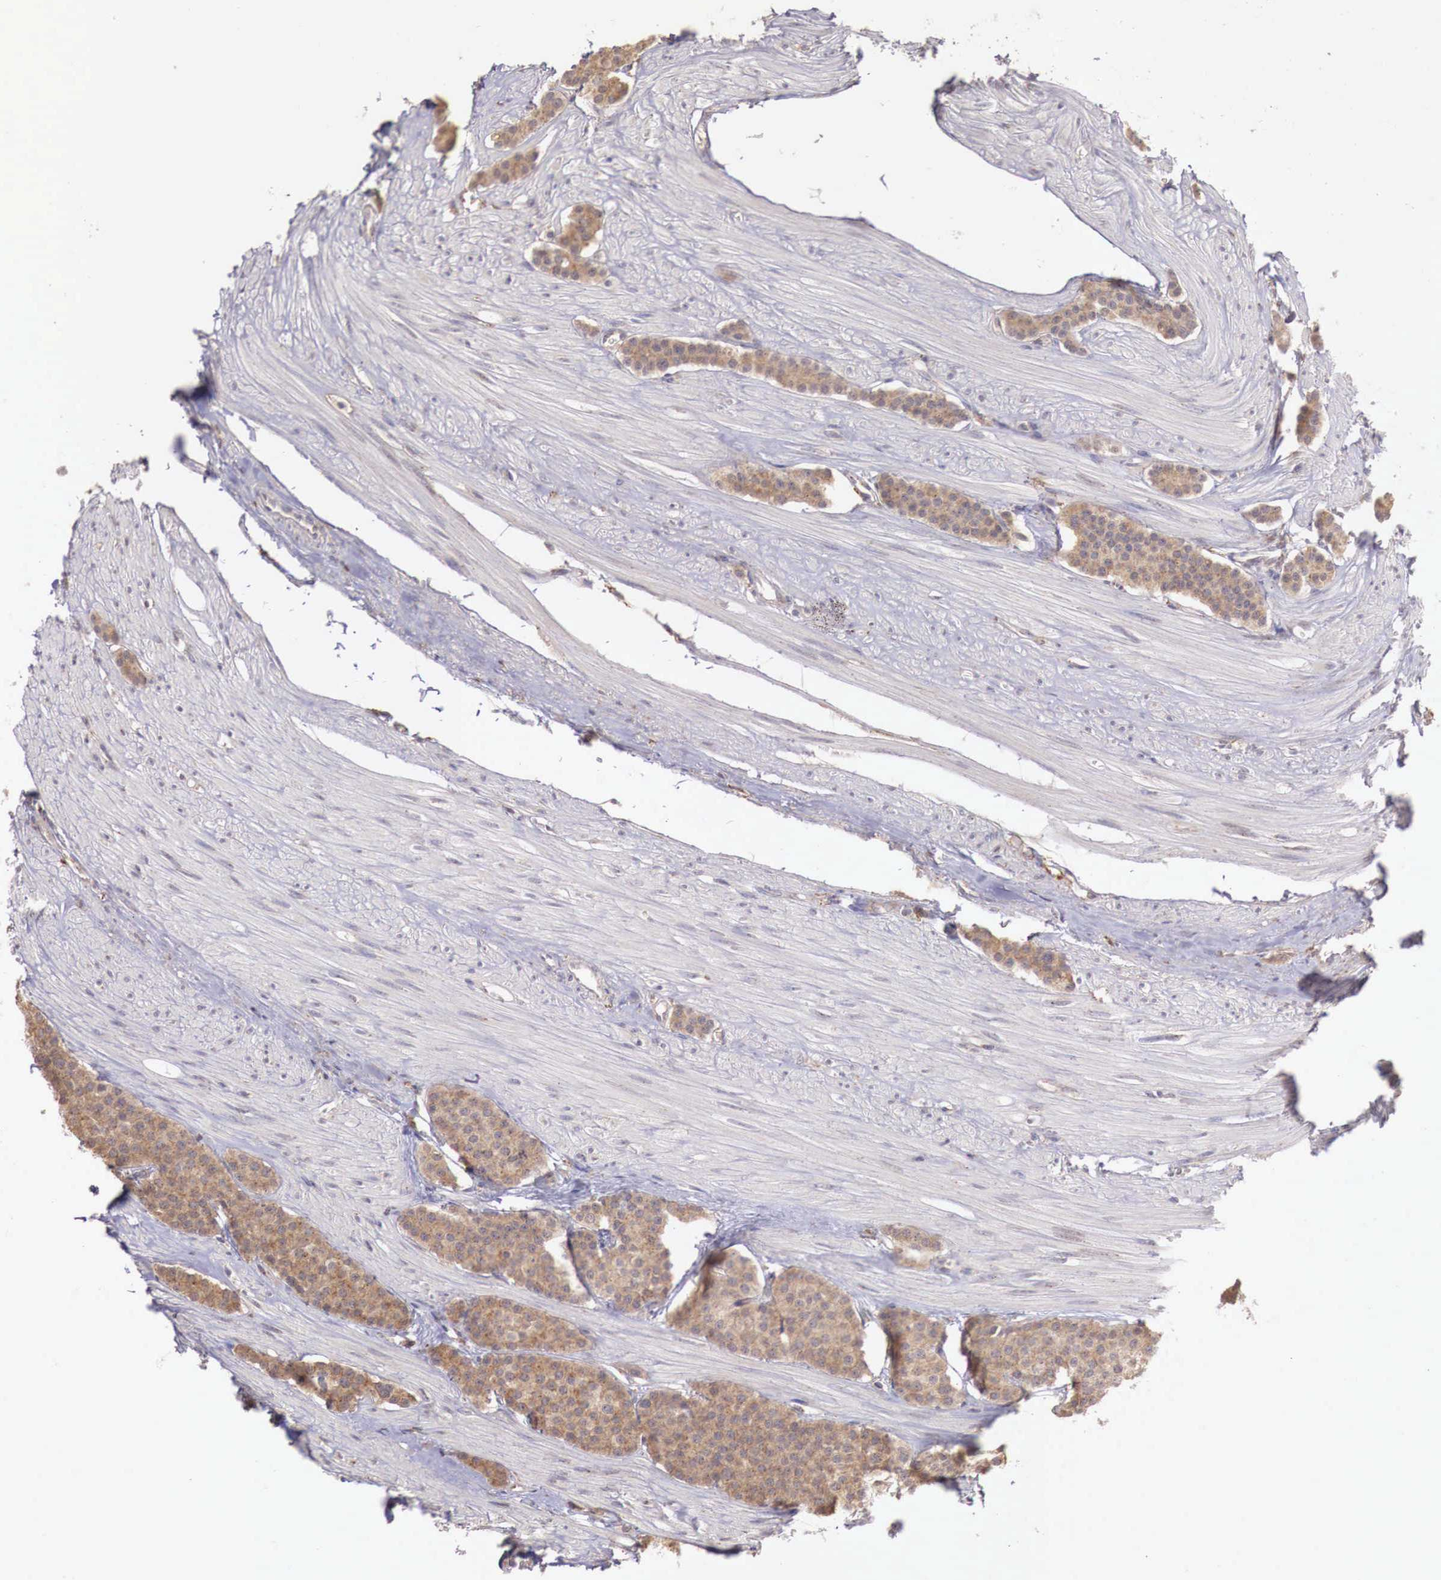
{"staining": {"intensity": "moderate", "quantity": ">75%", "location": "cytoplasmic/membranous"}, "tissue": "carcinoid", "cell_type": "Tumor cells", "image_type": "cancer", "snomed": [{"axis": "morphology", "description": "Carcinoid, malignant, NOS"}, {"axis": "topography", "description": "Small intestine"}], "caption": "High-magnification brightfield microscopy of carcinoid (malignant) stained with DAB (3,3'-diaminobenzidine) (brown) and counterstained with hematoxylin (blue). tumor cells exhibit moderate cytoplasmic/membranous staining is identified in about>75% of cells.", "gene": "CHRDL1", "patient": {"sex": "male", "age": 60}}